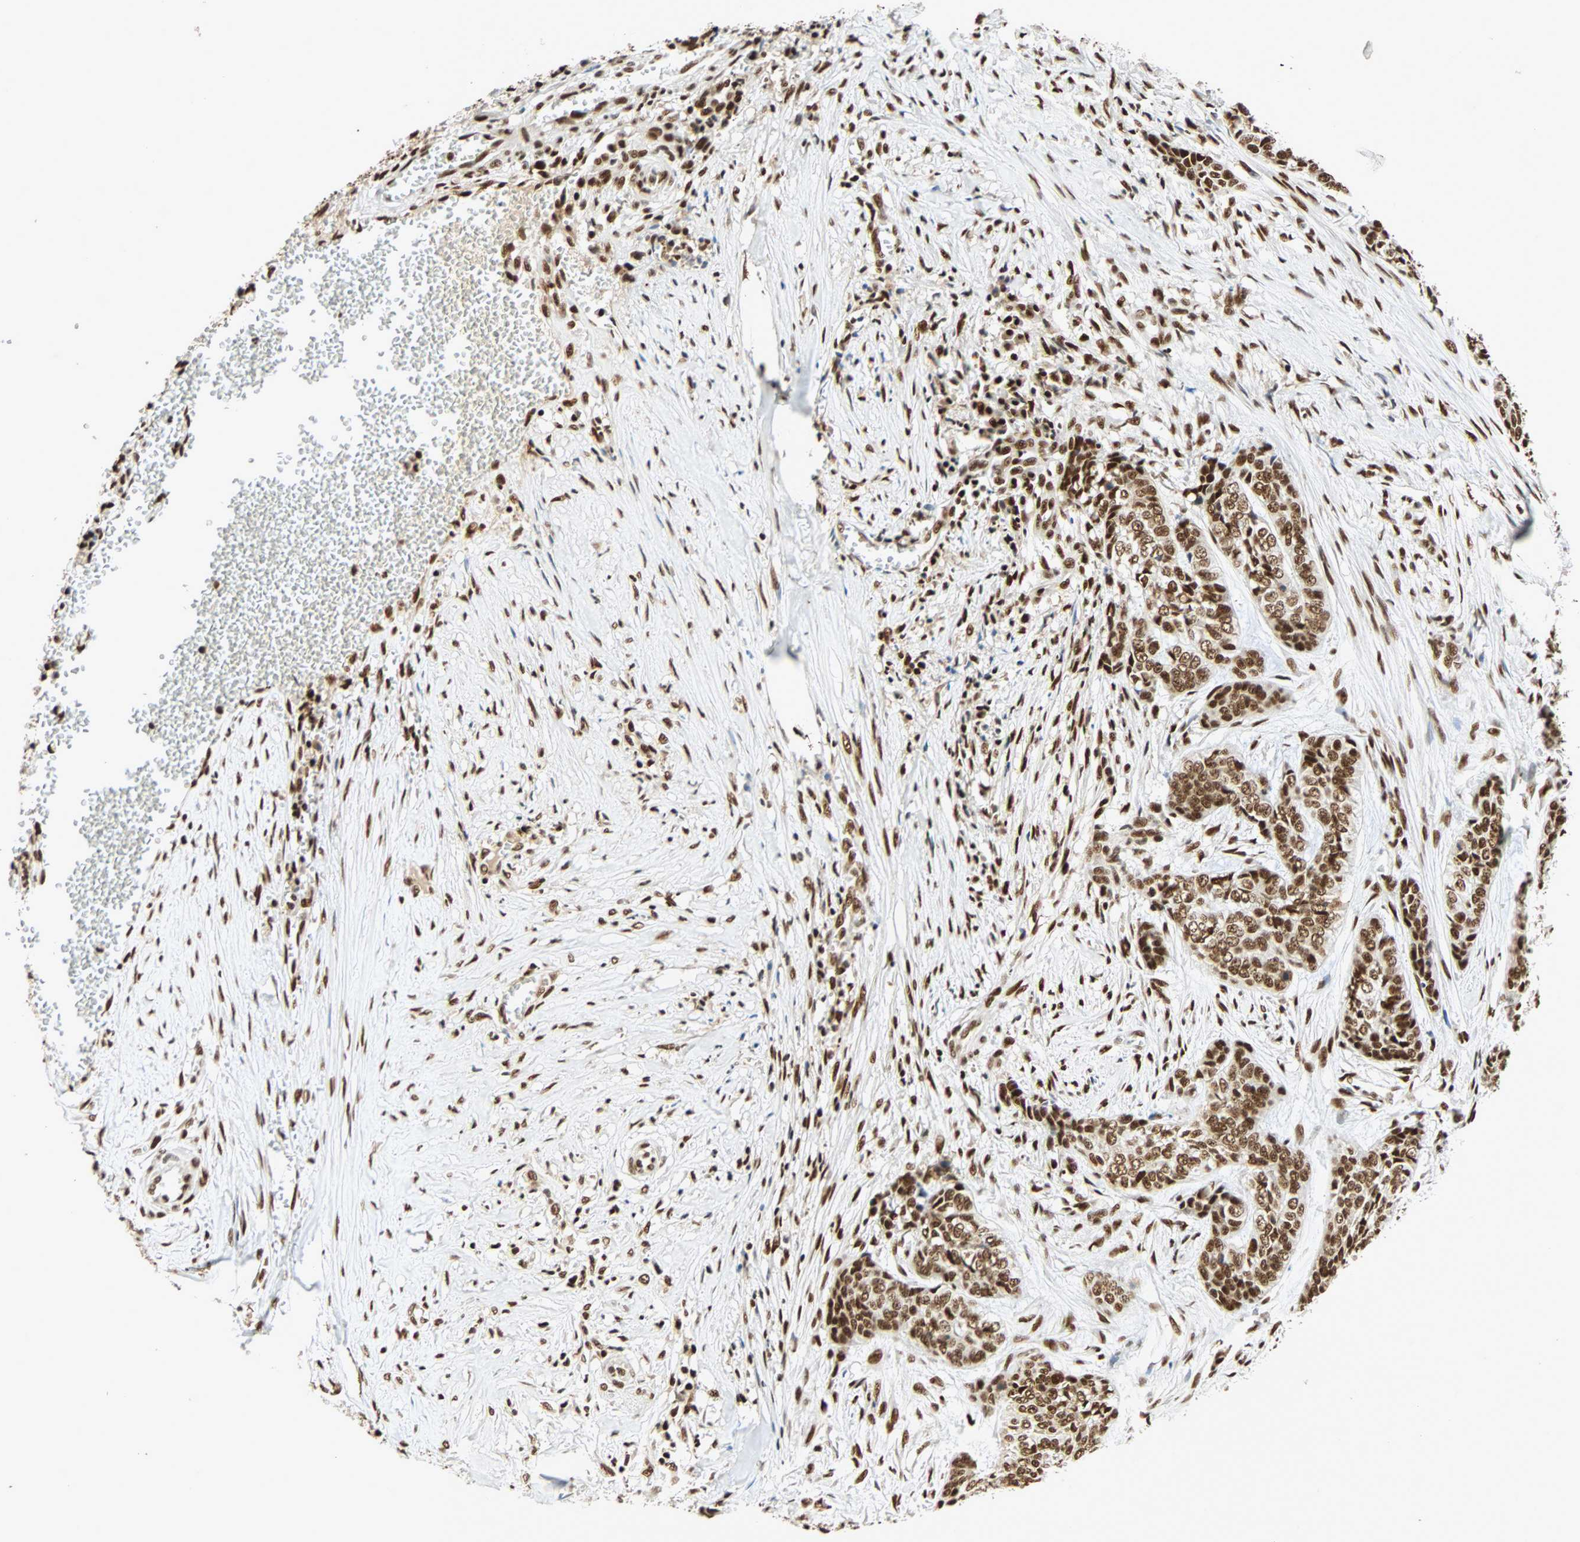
{"staining": {"intensity": "strong", "quantity": ">75%", "location": "nuclear"}, "tissue": "skin cancer", "cell_type": "Tumor cells", "image_type": "cancer", "snomed": [{"axis": "morphology", "description": "Basal cell carcinoma"}, {"axis": "topography", "description": "Skin"}], "caption": "Basal cell carcinoma (skin) stained with a protein marker exhibits strong staining in tumor cells.", "gene": "CDK12", "patient": {"sex": "female", "age": 64}}